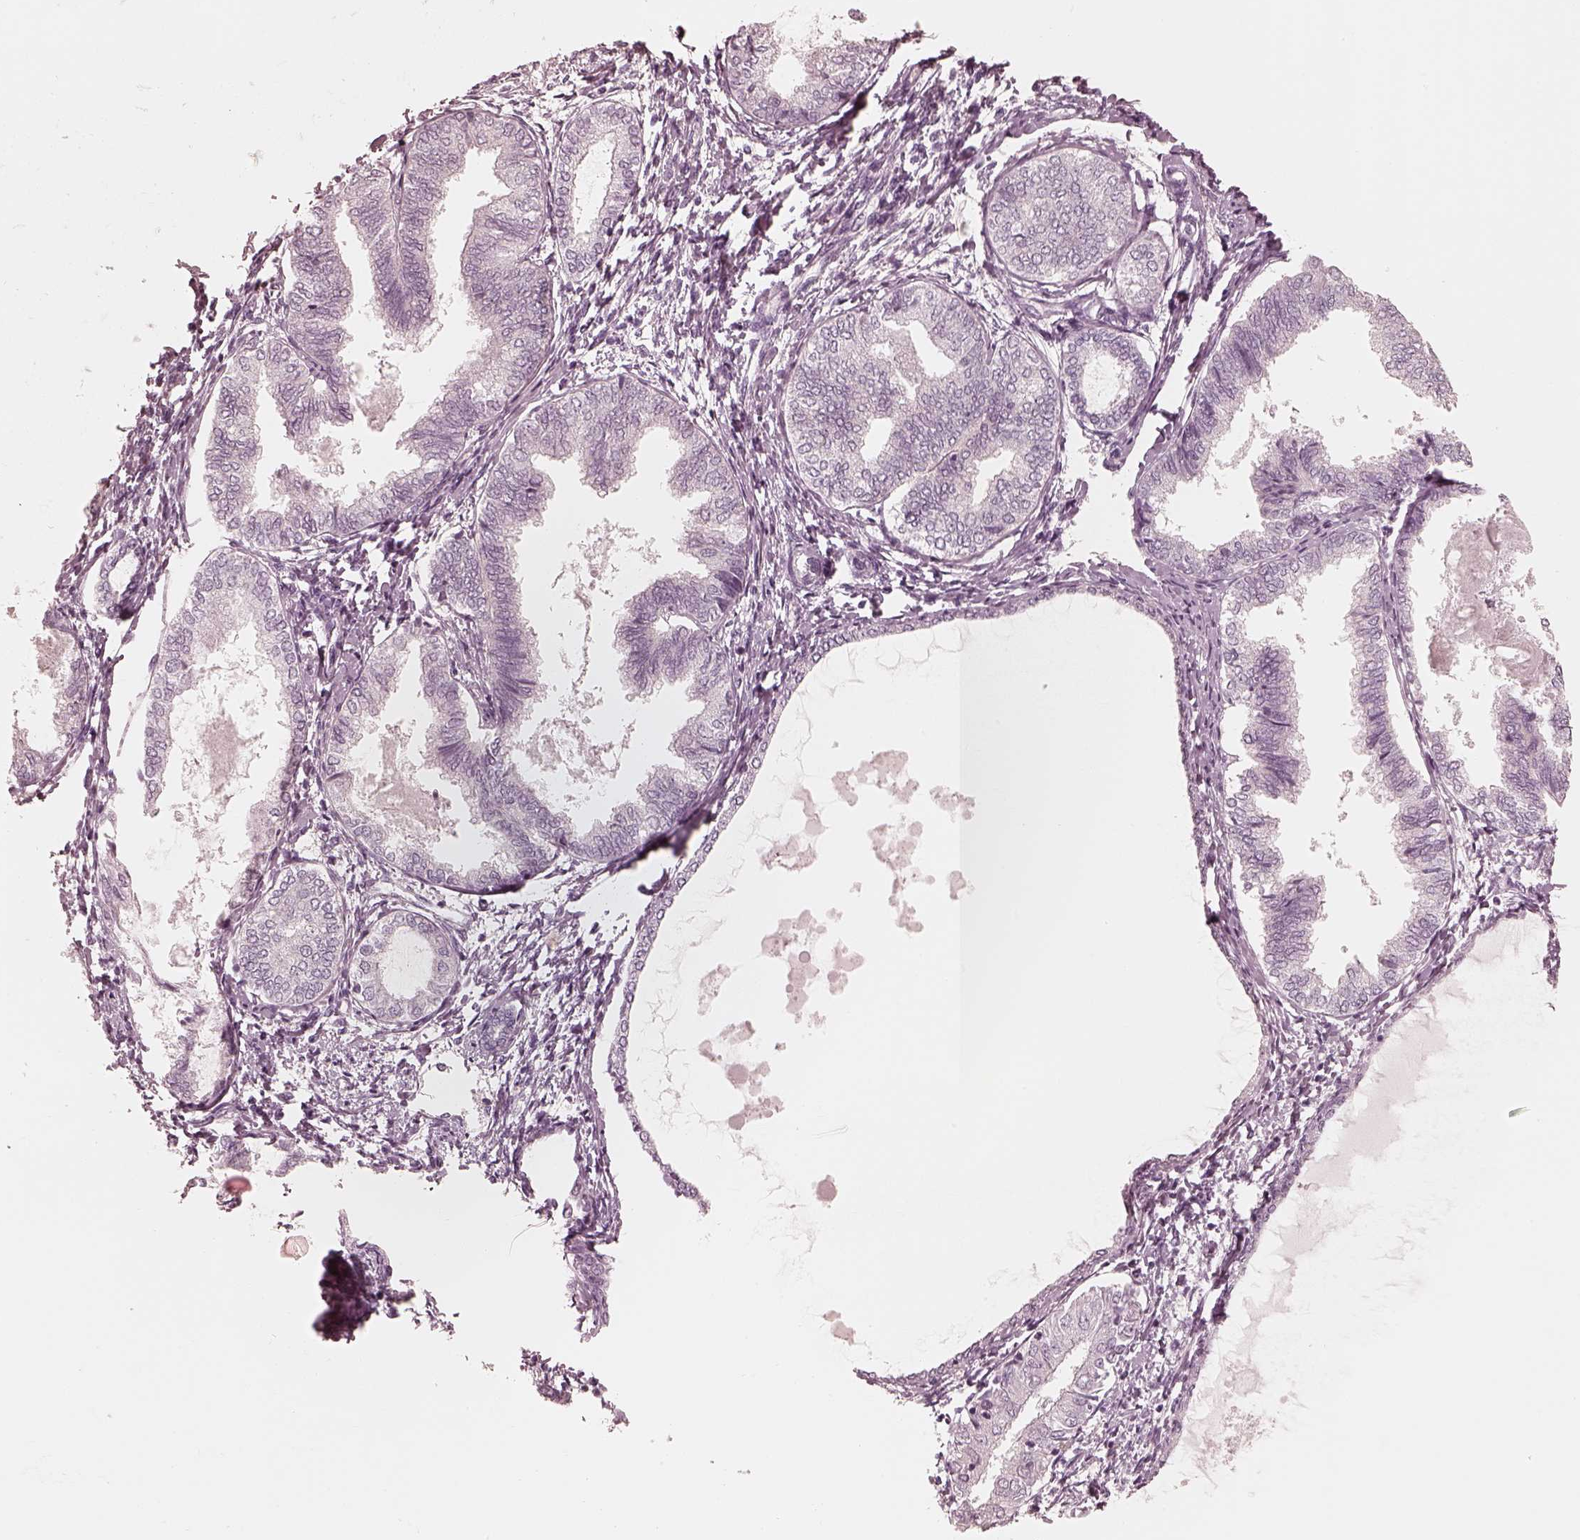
{"staining": {"intensity": "negative", "quantity": "none", "location": "none"}, "tissue": "endometrial cancer", "cell_type": "Tumor cells", "image_type": "cancer", "snomed": [{"axis": "morphology", "description": "Adenocarcinoma, NOS"}, {"axis": "topography", "description": "Endometrium"}], "caption": "Tumor cells show no significant staining in endometrial adenocarcinoma. The staining is performed using DAB brown chromogen with nuclei counter-stained in using hematoxylin.", "gene": "CALR3", "patient": {"sex": "female", "age": 68}}